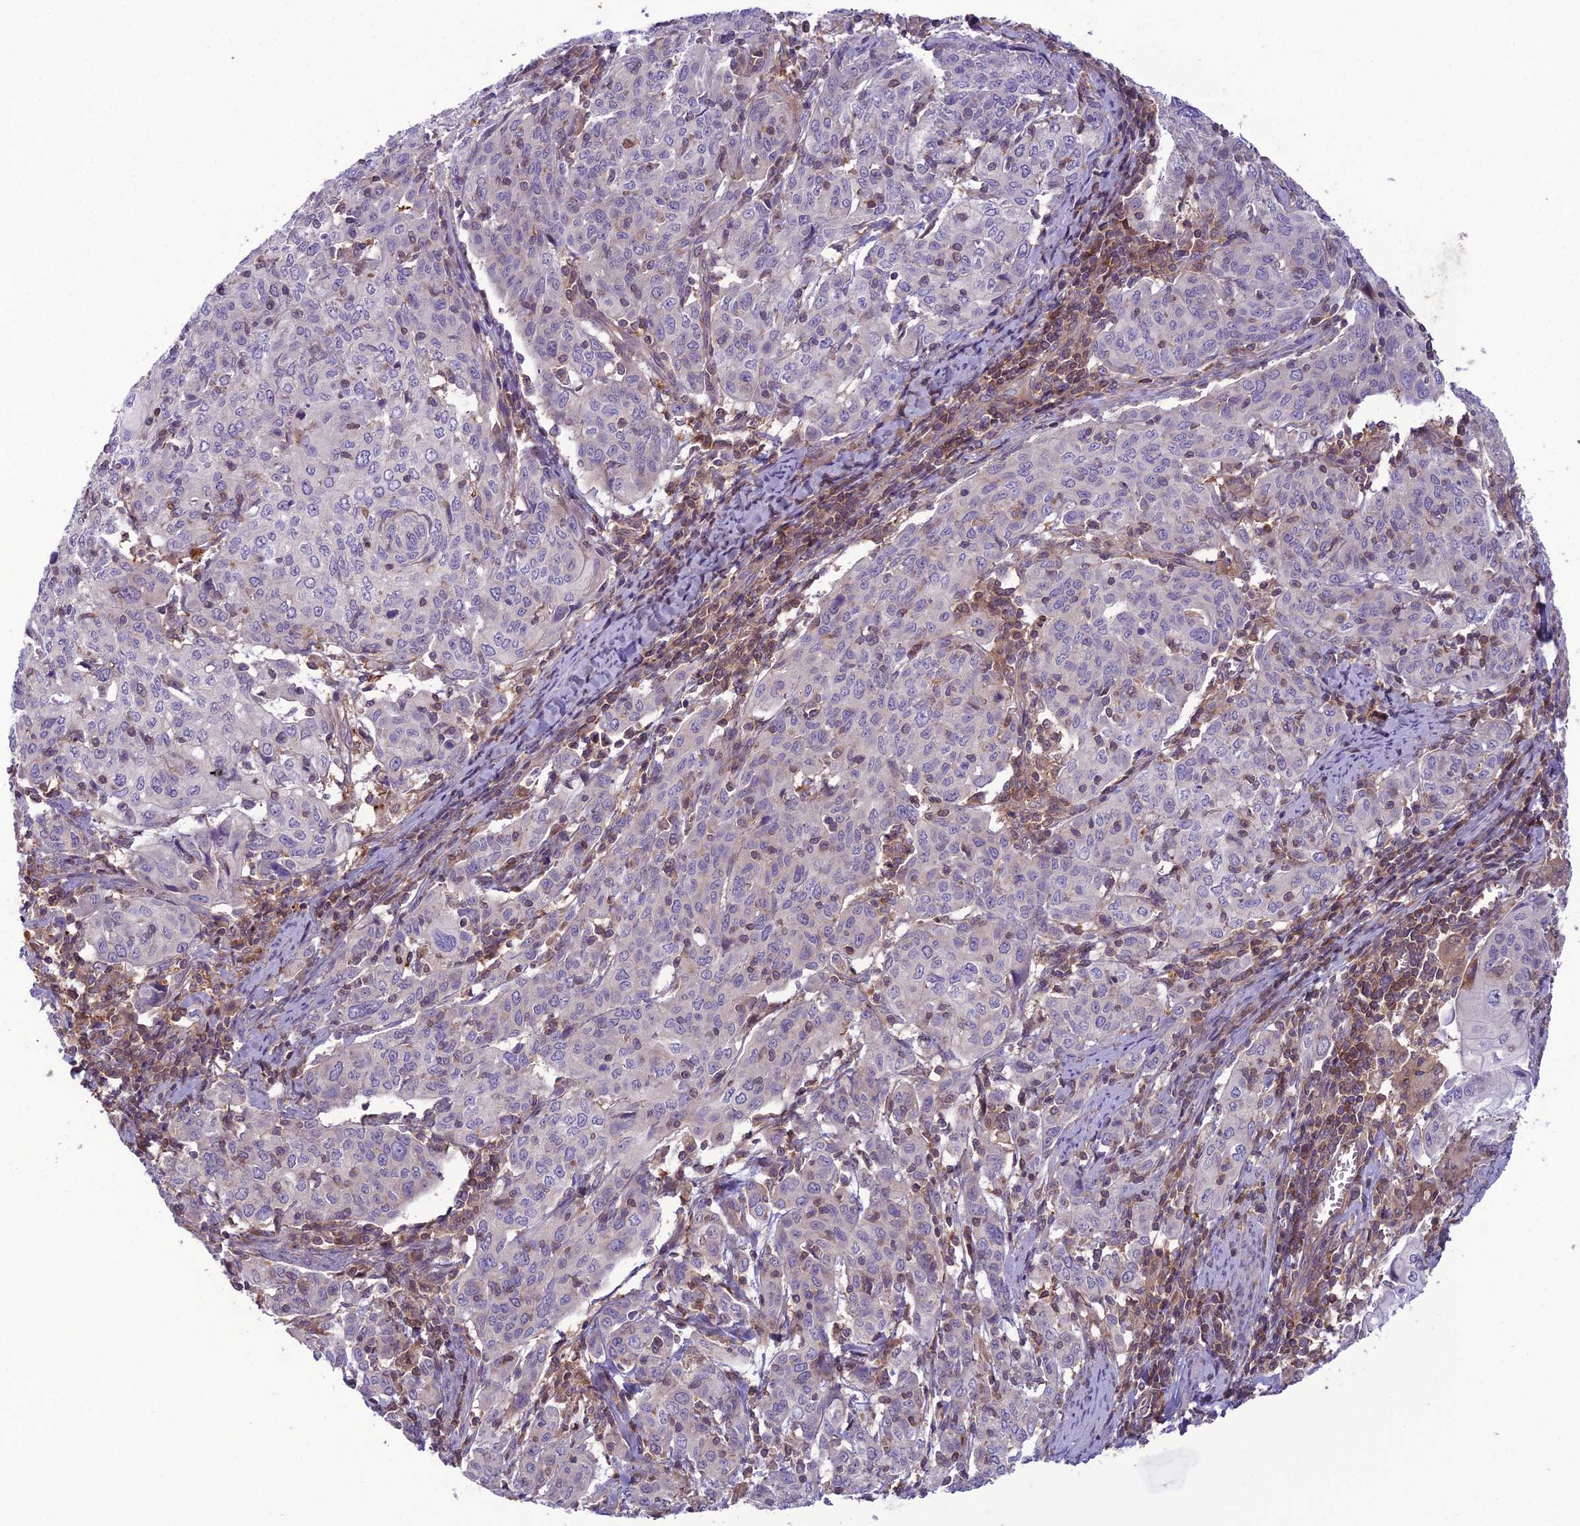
{"staining": {"intensity": "negative", "quantity": "none", "location": "none"}, "tissue": "cervical cancer", "cell_type": "Tumor cells", "image_type": "cancer", "snomed": [{"axis": "morphology", "description": "Squamous cell carcinoma, NOS"}, {"axis": "topography", "description": "Cervix"}], "caption": "DAB immunohistochemical staining of human cervical cancer (squamous cell carcinoma) shows no significant expression in tumor cells.", "gene": "GDF6", "patient": {"sex": "female", "age": 67}}